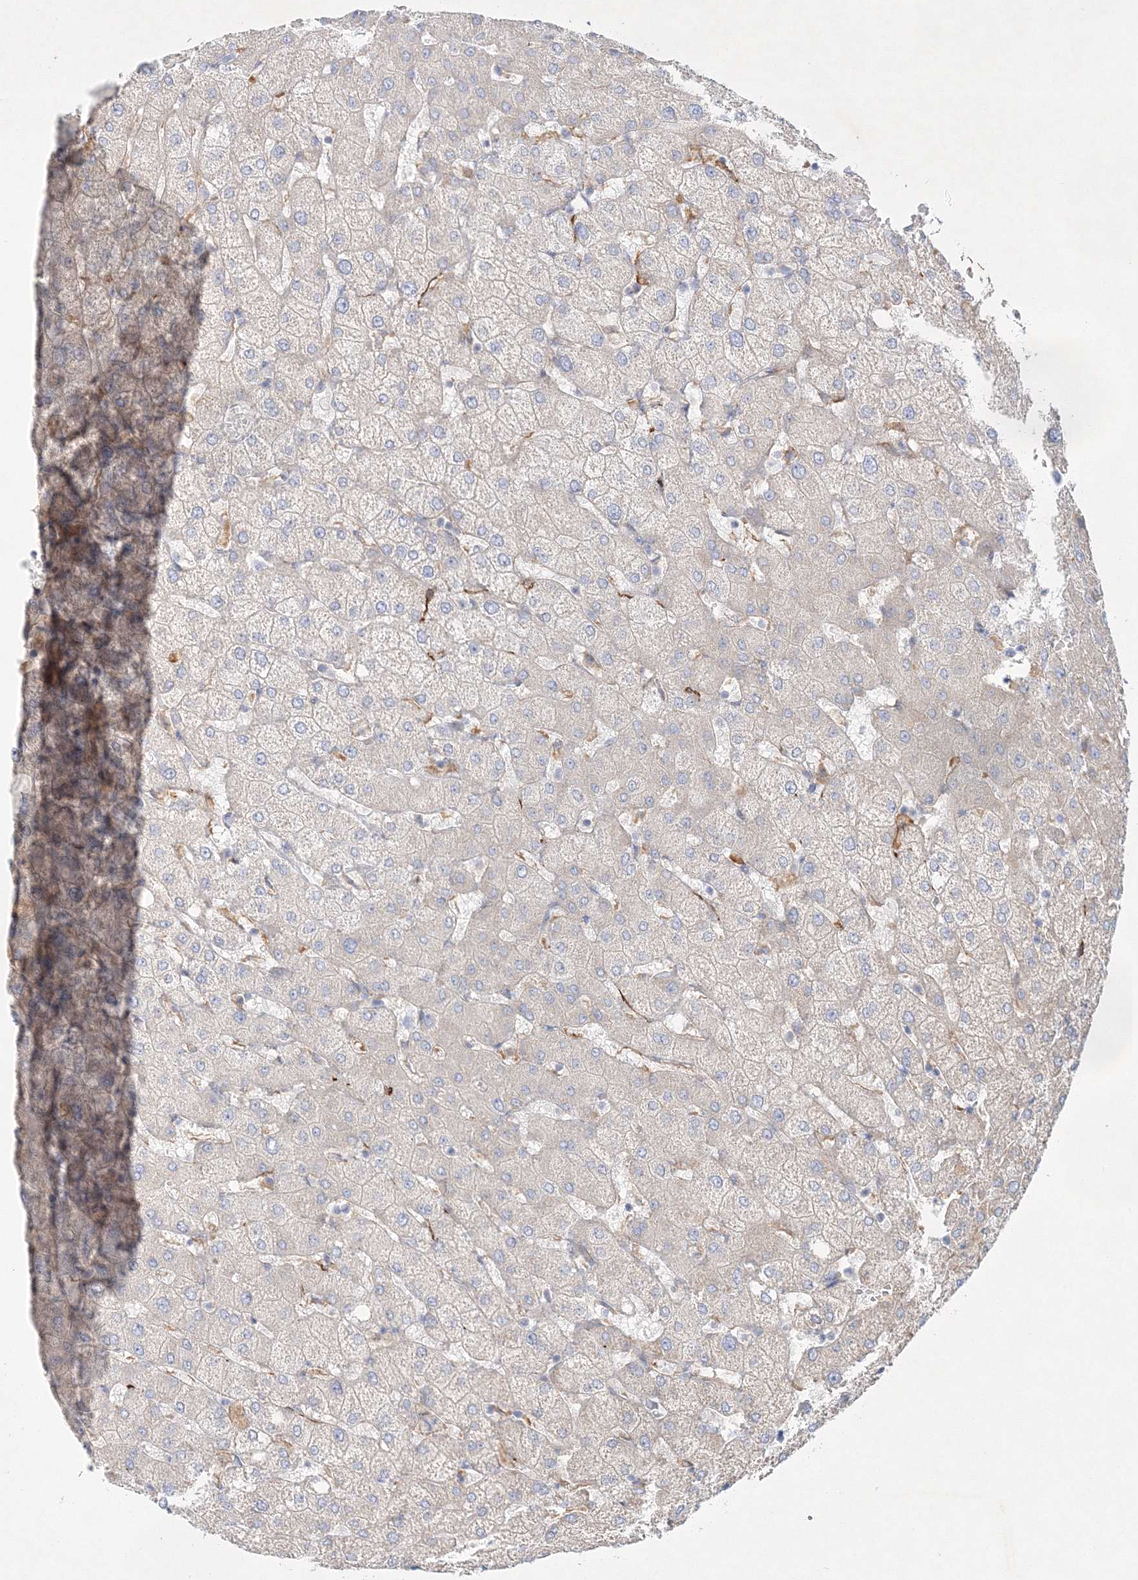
{"staining": {"intensity": "weak", "quantity": "25%-75%", "location": "cytoplasmic/membranous"}, "tissue": "liver", "cell_type": "Cholangiocytes", "image_type": "normal", "snomed": [{"axis": "morphology", "description": "Normal tissue, NOS"}, {"axis": "topography", "description": "Liver"}], "caption": "Immunohistochemical staining of benign liver shows 25%-75% levels of weak cytoplasmic/membranous protein expression in approximately 25%-75% of cholangiocytes. The protein is shown in brown color, while the nuclei are stained blue.", "gene": "ZFYVE16", "patient": {"sex": "female", "age": 54}}